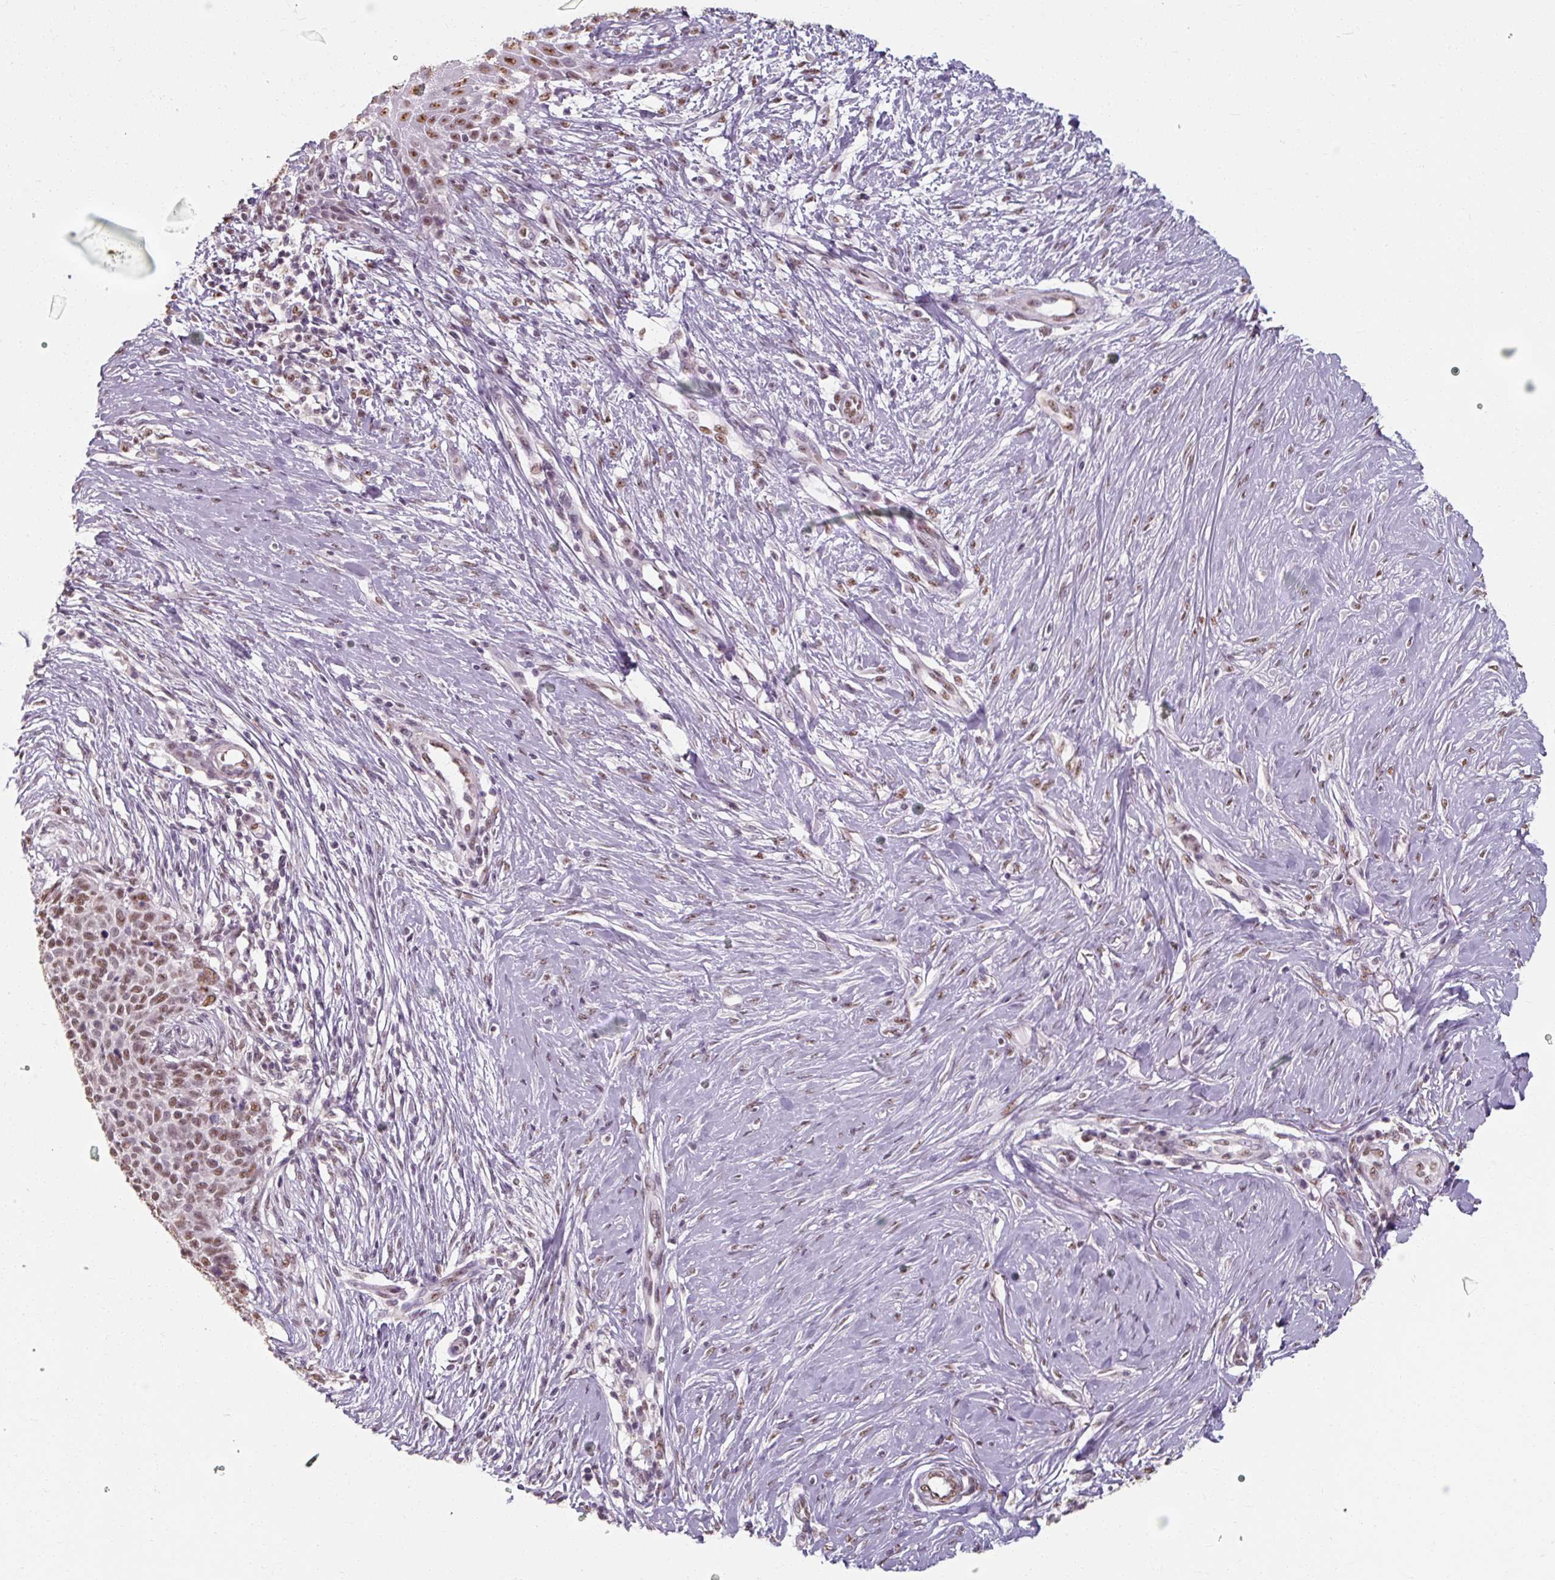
{"staining": {"intensity": "moderate", "quantity": ">75%", "location": "nuclear"}, "tissue": "skin cancer", "cell_type": "Tumor cells", "image_type": "cancer", "snomed": [{"axis": "morphology", "description": "Normal tissue, NOS"}, {"axis": "morphology", "description": "Basal cell carcinoma"}, {"axis": "topography", "description": "Skin"}], "caption": "Protein expression analysis of human skin cancer (basal cell carcinoma) reveals moderate nuclear positivity in about >75% of tumor cells.", "gene": "ZFTRAF1", "patient": {"sex": "male", "age": 50}}